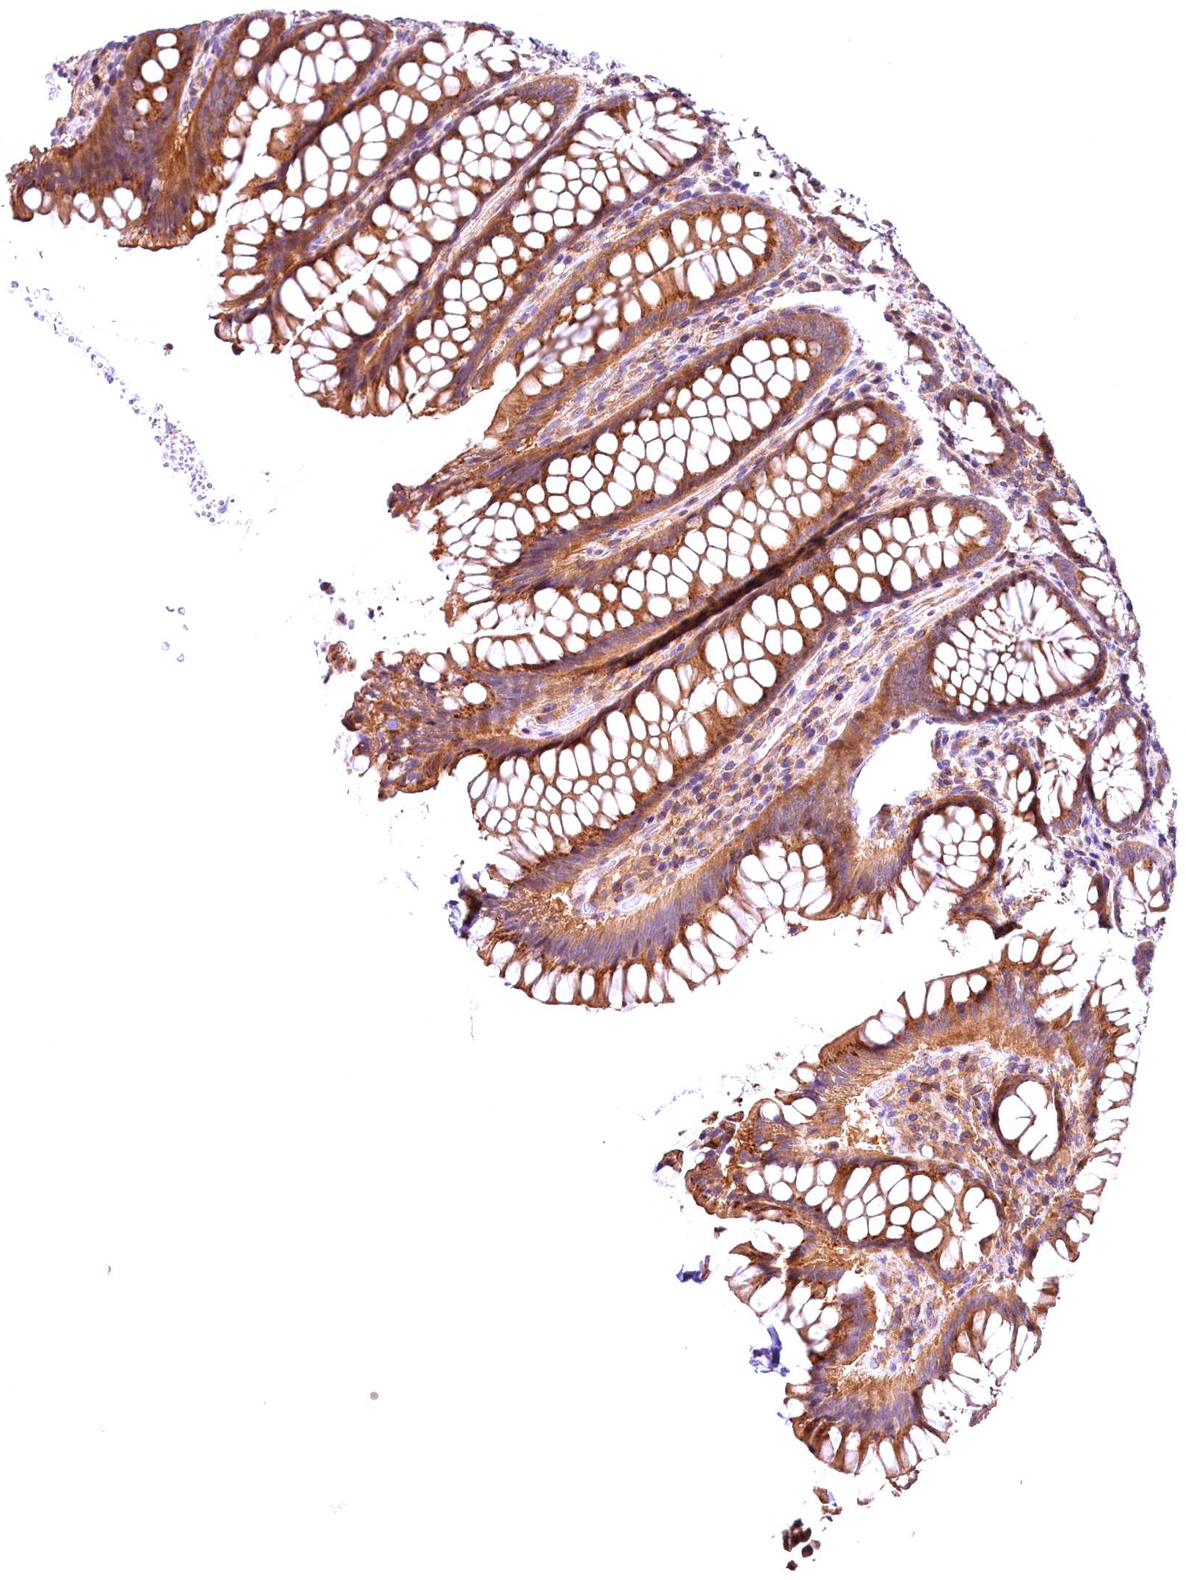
{"staining": {"intensity": "weak", "quantity": ">75%", "location": "cytoplasmic/membranous"}, "tissue": "colon", "cell_type": "Endothelial cells", "image_type": "normal", "snomed": [{"axis": "morphology", "description": "Normal tissue, NOS"}, {"axis": "topography", "description": "Colon"}], "caption": "Protein staining of unremarkable colon displays weak cytoplasmic/membranous staining in approximately >75% of endothelial cells.", "gene": "CHORDC1", "patient": {"sex": "female", "age": 79}}